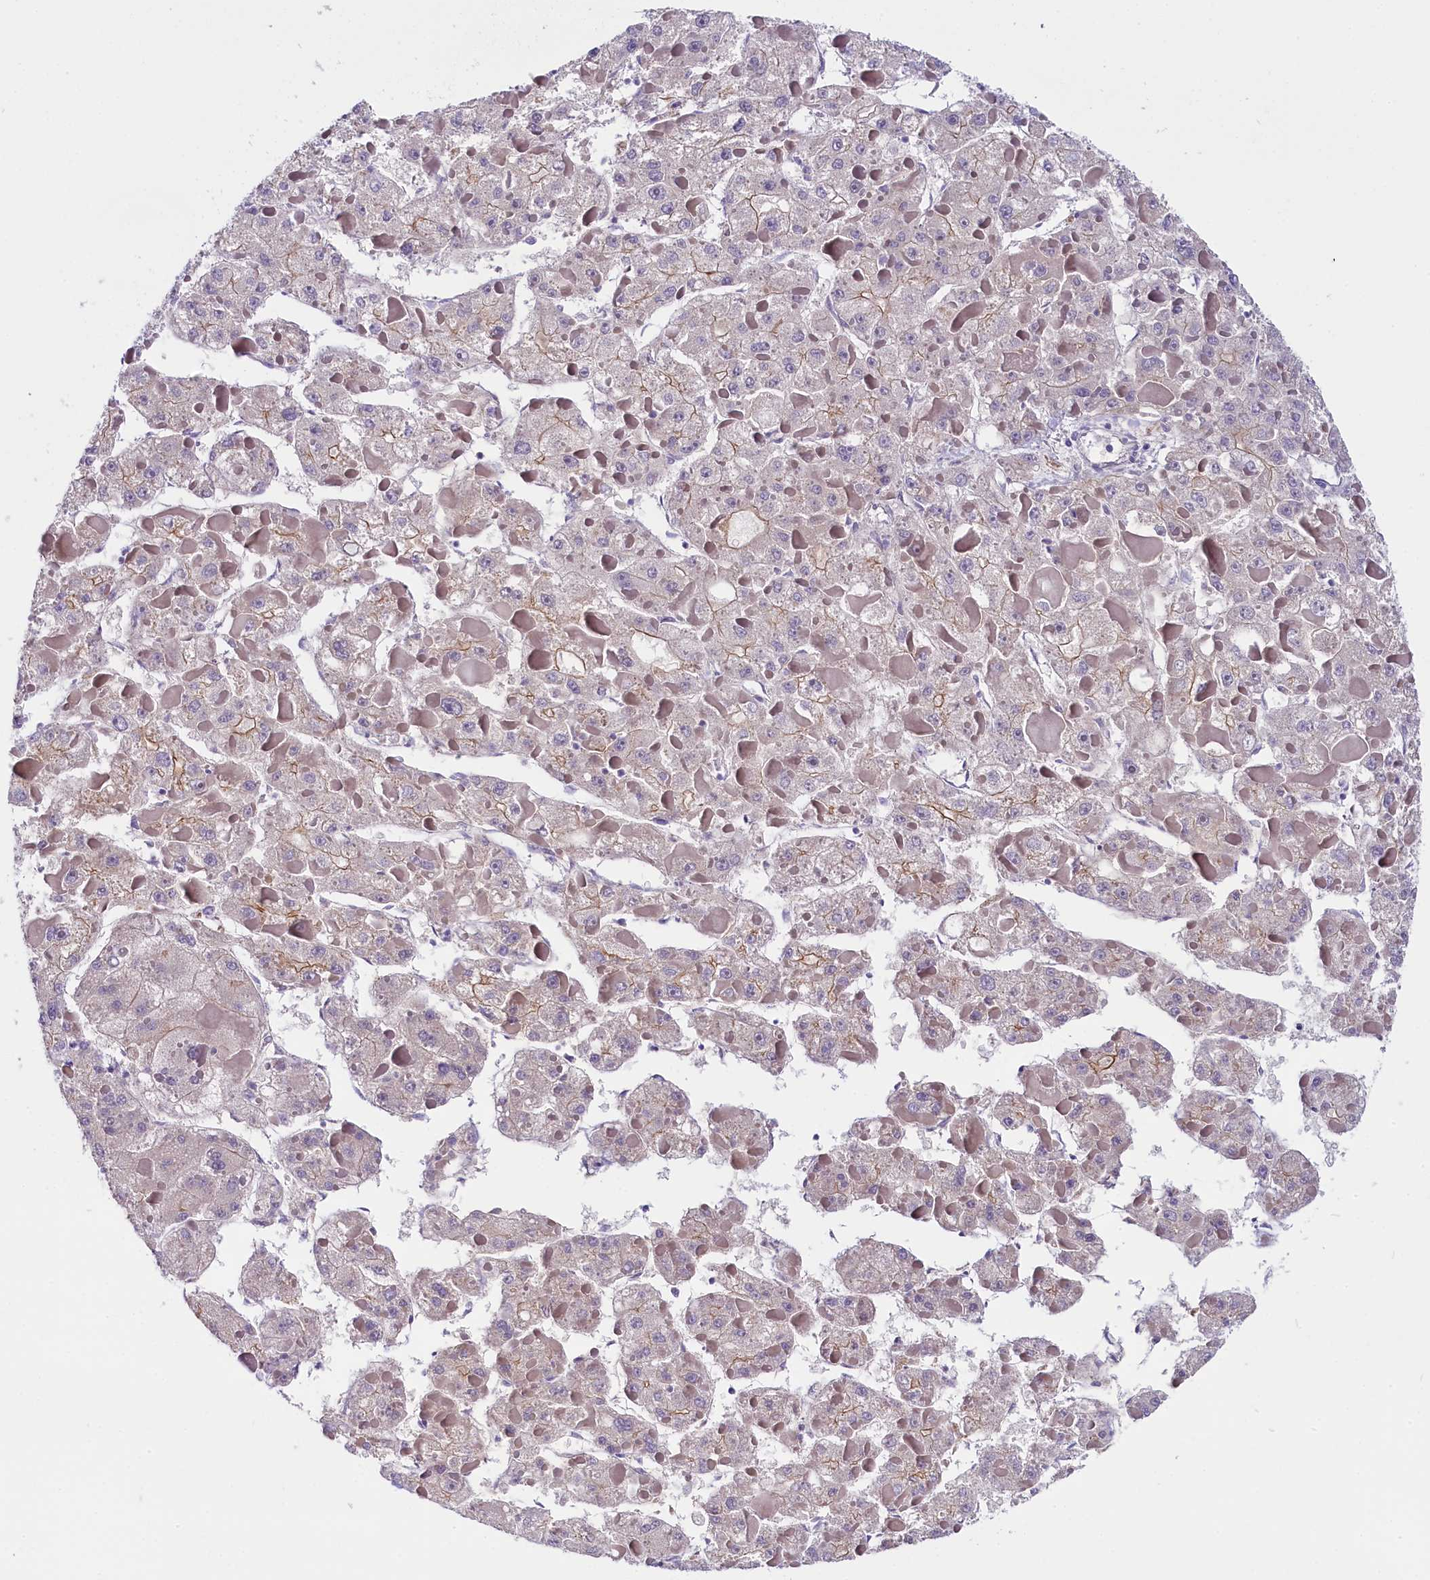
{"staining": {"intensity": "negative", "quantity": "none", "location": "none"}, "tissue": "liver cancer", "cell_type": "Tumor cells", "image_type": "cancer", "snomed": [{"axis": "morphology", "description": "Carcinoma, Hepatocellular, NOS"}, {"axis": "topography", "description": "Liver"}], "caption": "The immunohistochemistry (IHC) photomicrograph has no significant positivity in tumor cells of liver cancer (hepatocellular carcinoma) tissue. (Immunohistochemistry, brightfield microscopy, high magnification).", "gene": "OSGEP", "patient": {"sex": "female", "age": 73}}